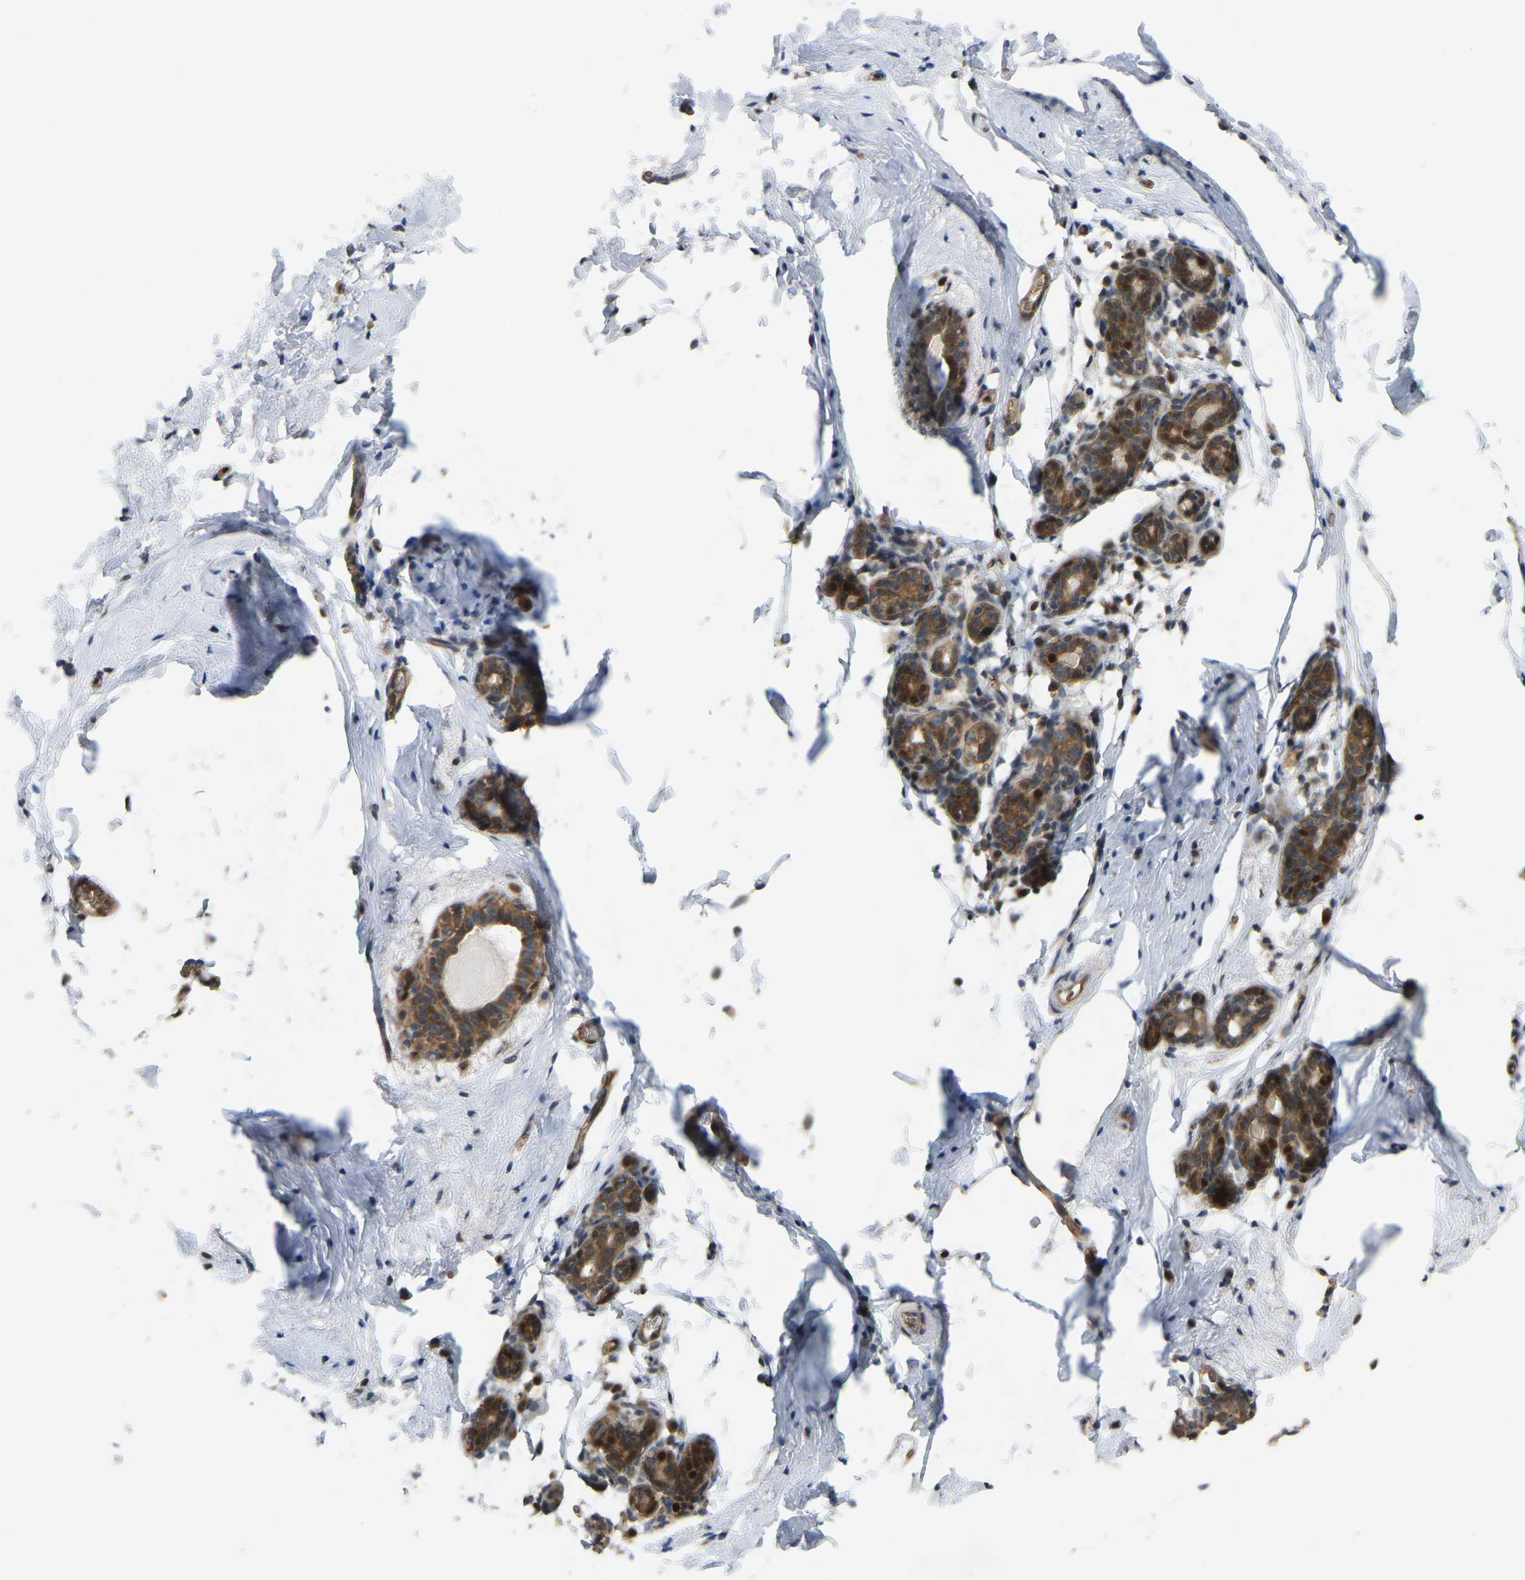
{"staining": {"intensity": "moderate", "quantity": ">75%", "location": "cytoplasmic/membranous,nuclear"}, "tissue": "breast", "cell_type": "Glandular cells", "image_type": "normal", "snomed": [{"axis": "morphology", "description": "Normal tissue, NOS"}, {"axis": "topography", "description": "Breast"}], "caption": "About >75% of glandular cells in benign breast display moderate cytoplasmic/membranous,nuclear protein staining as visualized by brown immunohistochemical staining.", "gene": "C21orf91", "patient": {"sex": "female", "age": 62}}